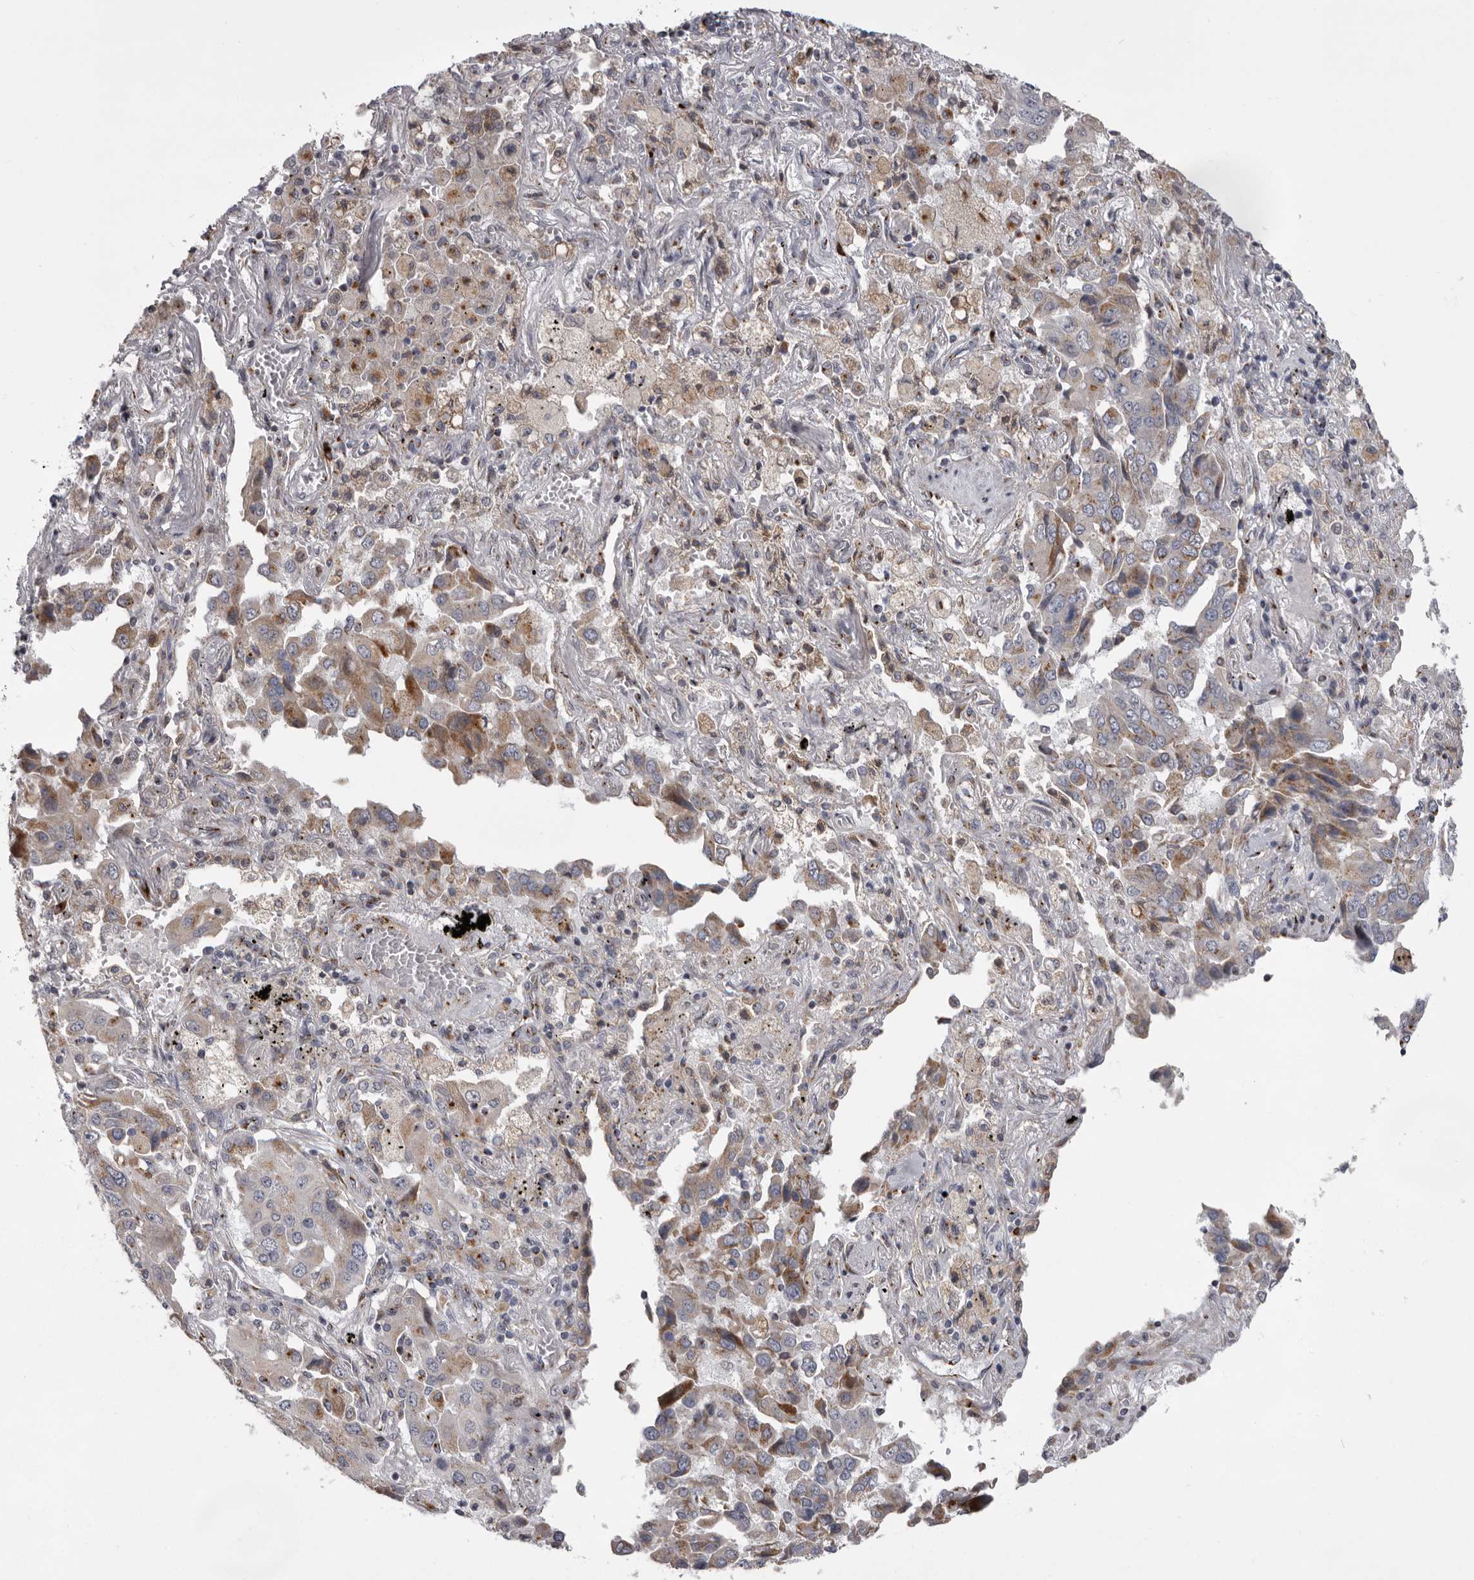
{"staining": {"intensity": "moderate", "quantity": "25%-75%", "location": "cytoplasmic/membranous"}, "tissue": "lung cancer", "cell_type": "Tumor cells", "image_type": "cancer", "snomed": [{"axis": "morphology", "description": "Adenocarcinoma, NOS"}, {"axis": "topography", "description": "Lung"}], "caption": "A micrograph of human adenocarcinoma (lung) stained for a protein shows moderate cytoplasmic/membranous brown staining in tumor cells.", "gene": "WDR47", "patient": {"sex": "female", "age": 65}}